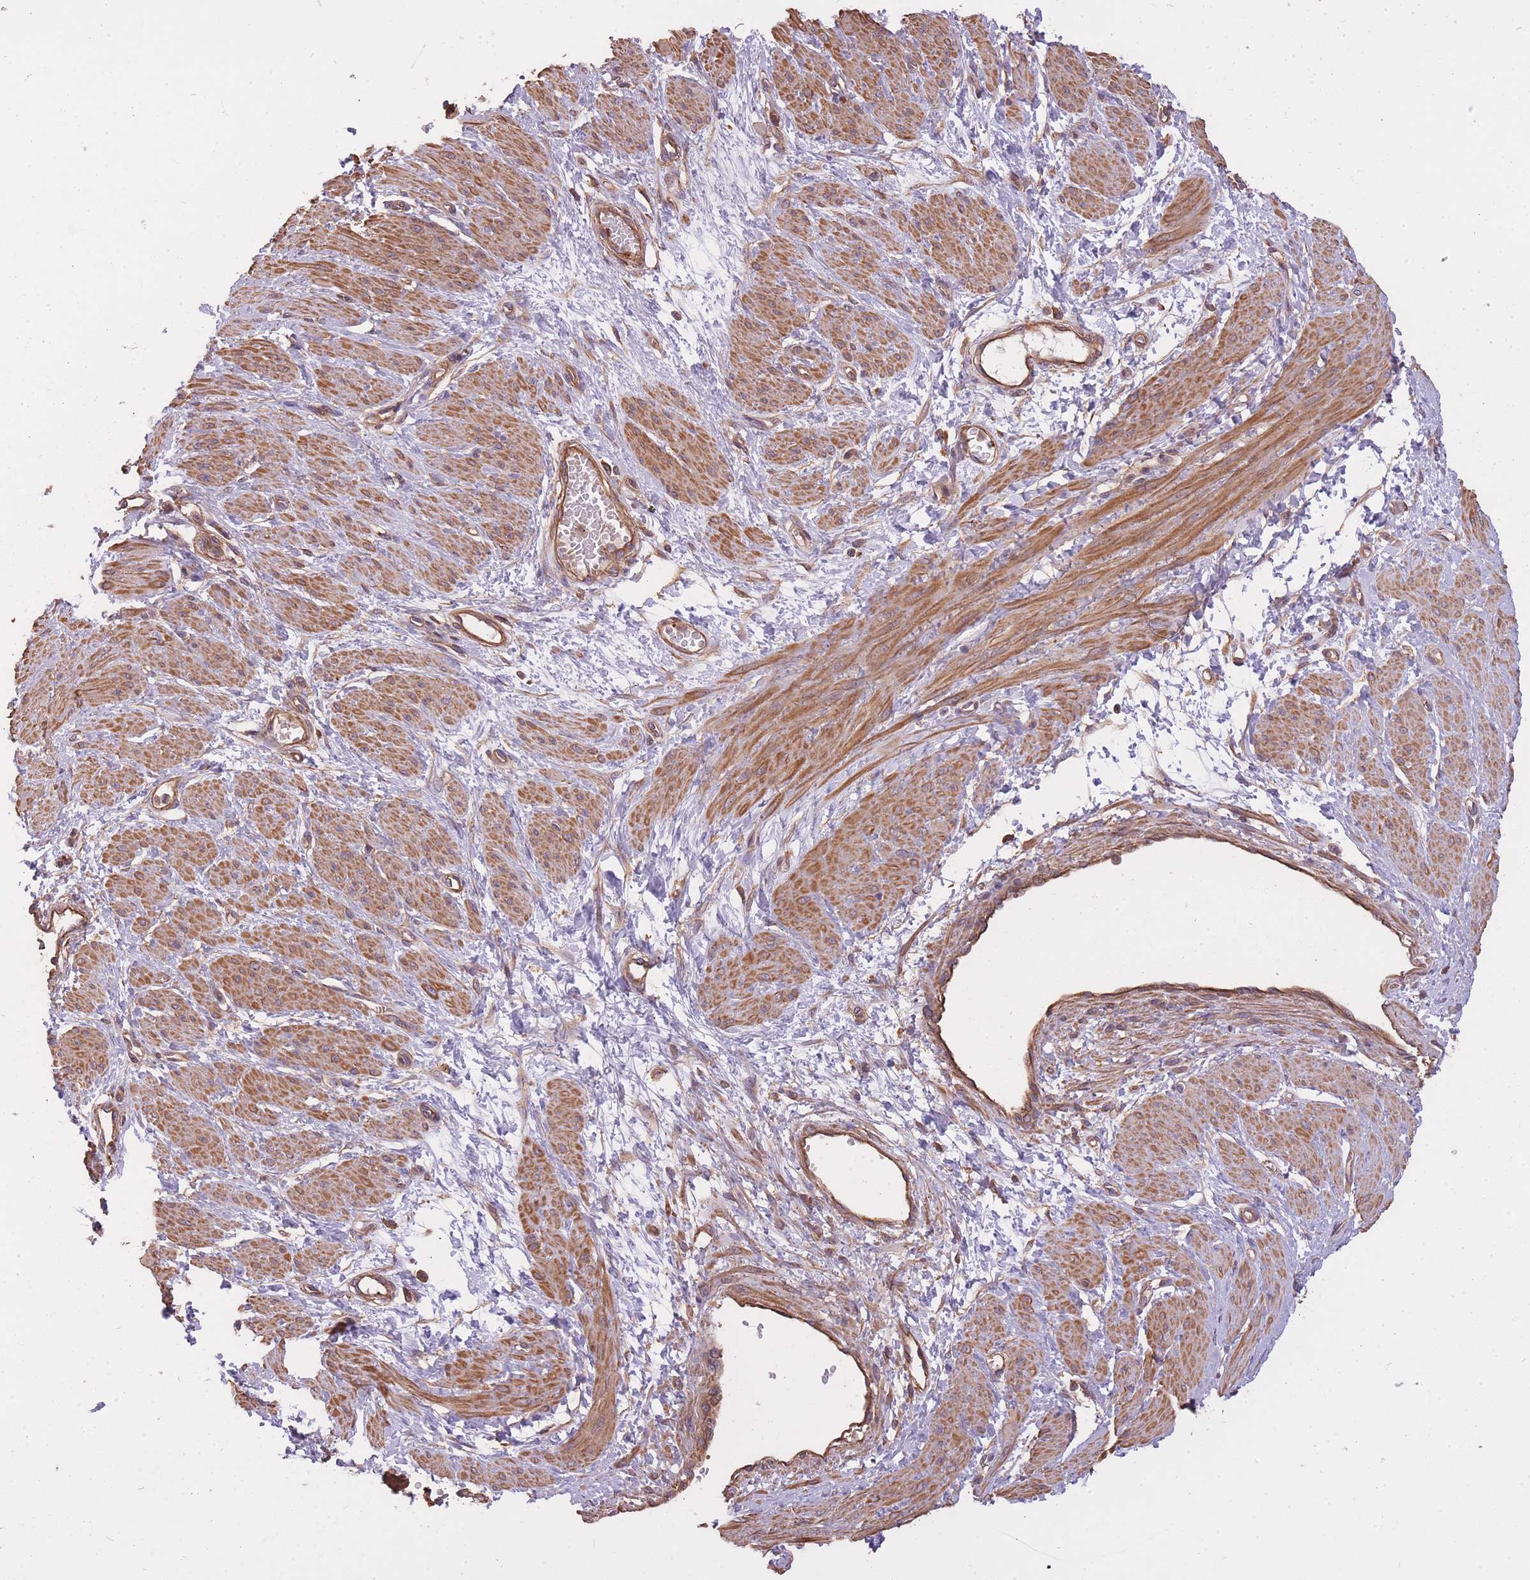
{"staining": {"intensity": "moderate", "quantity": "25%-75%", "location": "cytoplasmic/membranous"}, "tissue": "smooth muscle", "cell_type": "Smooth muscle cells", "image_type": "normal", "snomed": [{"axis": "morphology", "description": "Normal tissue, NOS"}, {"axis": "topography", "description": "Smooth muscle"}, {"axis": "topography", "description": "Uterus"}], "caption": "Immunohistochemical staining of unremarkable smooth muscle shows medium levels of moderate cytoplasmic/membranous positivity in approximately 25%-75% of smooth muscle cells.", "gene": "ARMH3", "patient": {"sex": "female", "age": 39}}